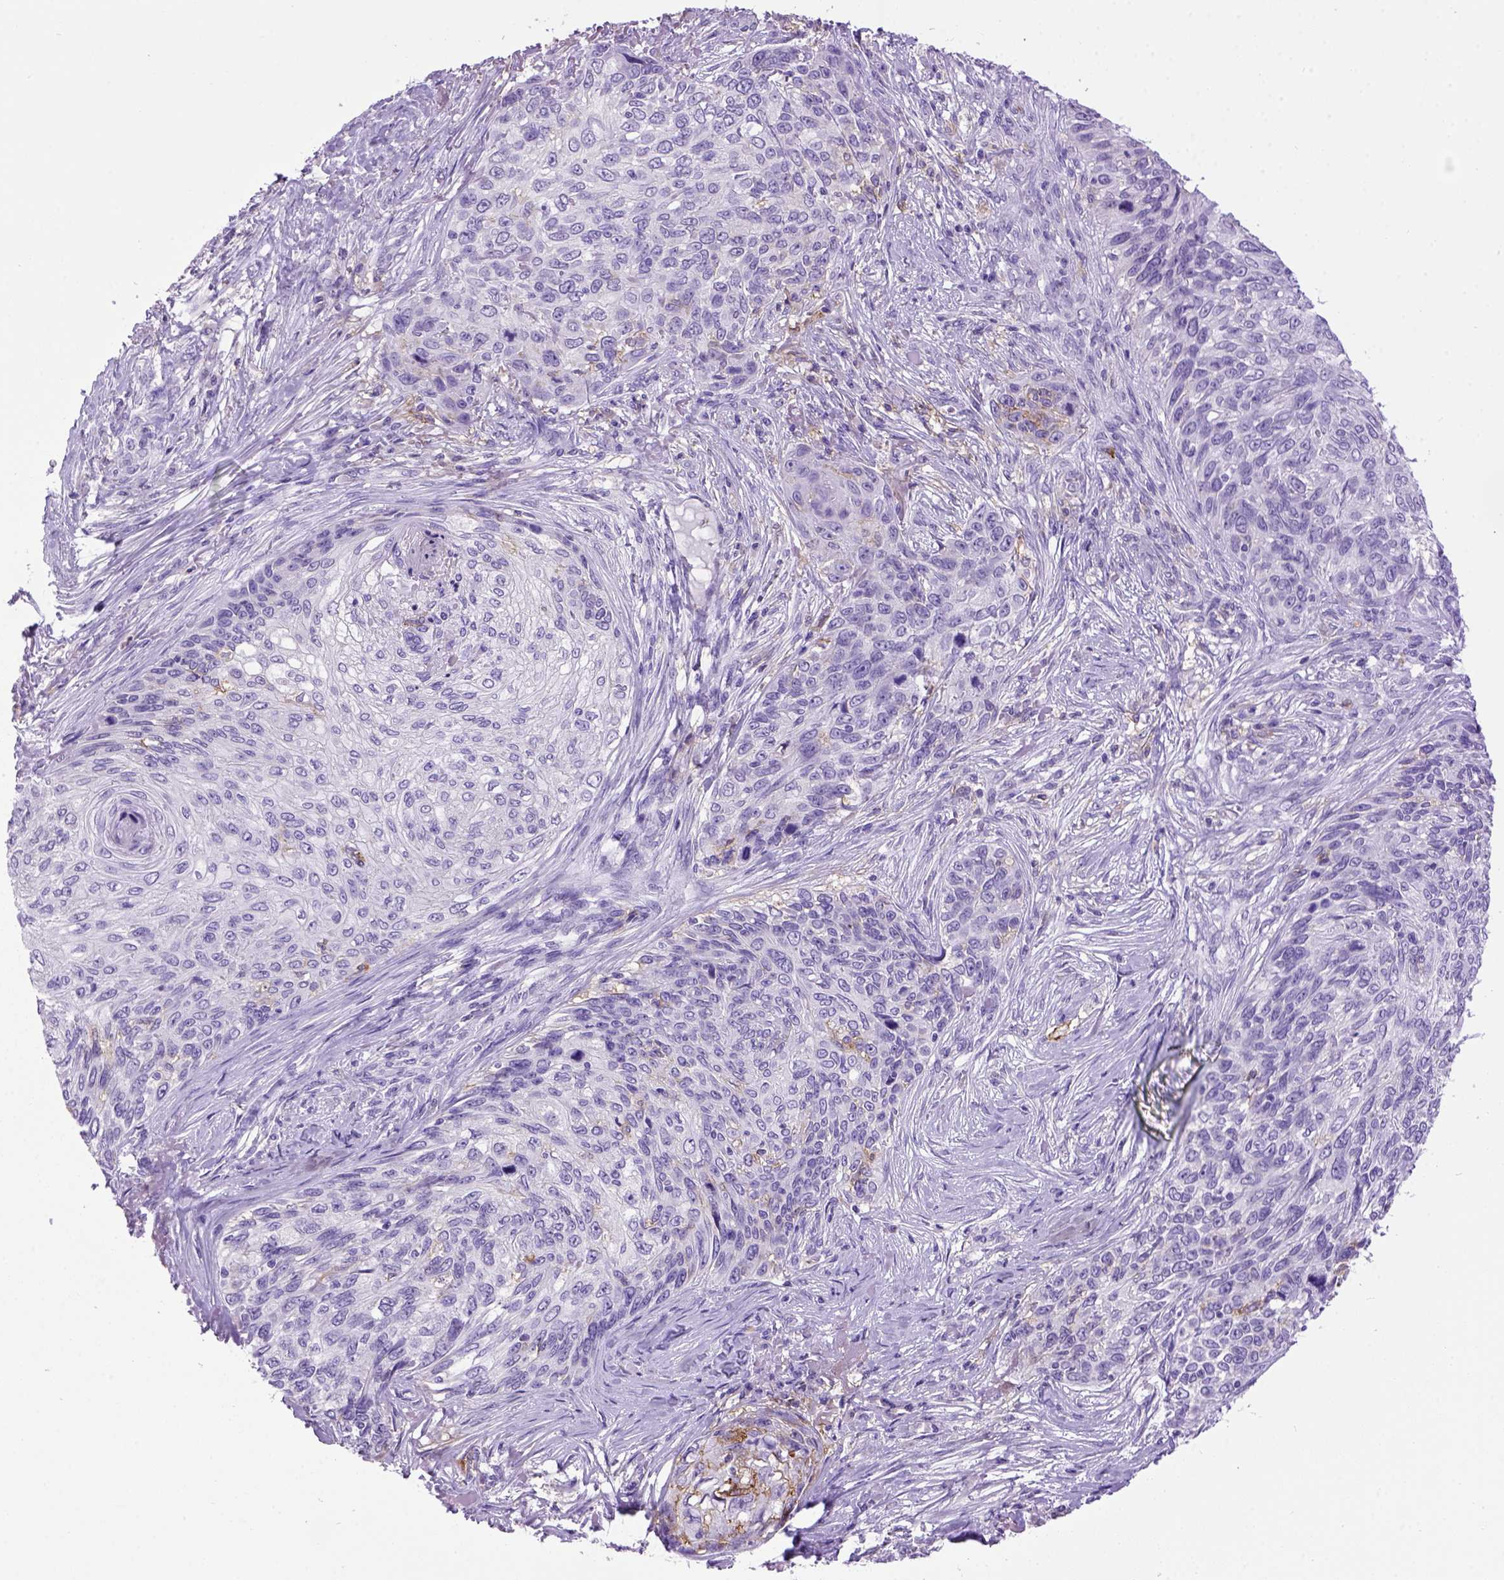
{"staining": {"intensity": "negative", "quantity": "none", "location": "none"}, "tissue": "skin cancer", "cell_type": "Tumor cells", "image_type": "cancer", "snomed": [{"axis": "morphology", "description": "Squamous cell carcinoma, NOS"}, {"axis": "topography", "description": "Skin"}], "caption": "Human skin cancer (squamous cell carcinoma) stained for a protein using IHC shows no expression in tumor cells.", "gene": "ITGAX", "patient": {"sex": "male", "age": 92}}